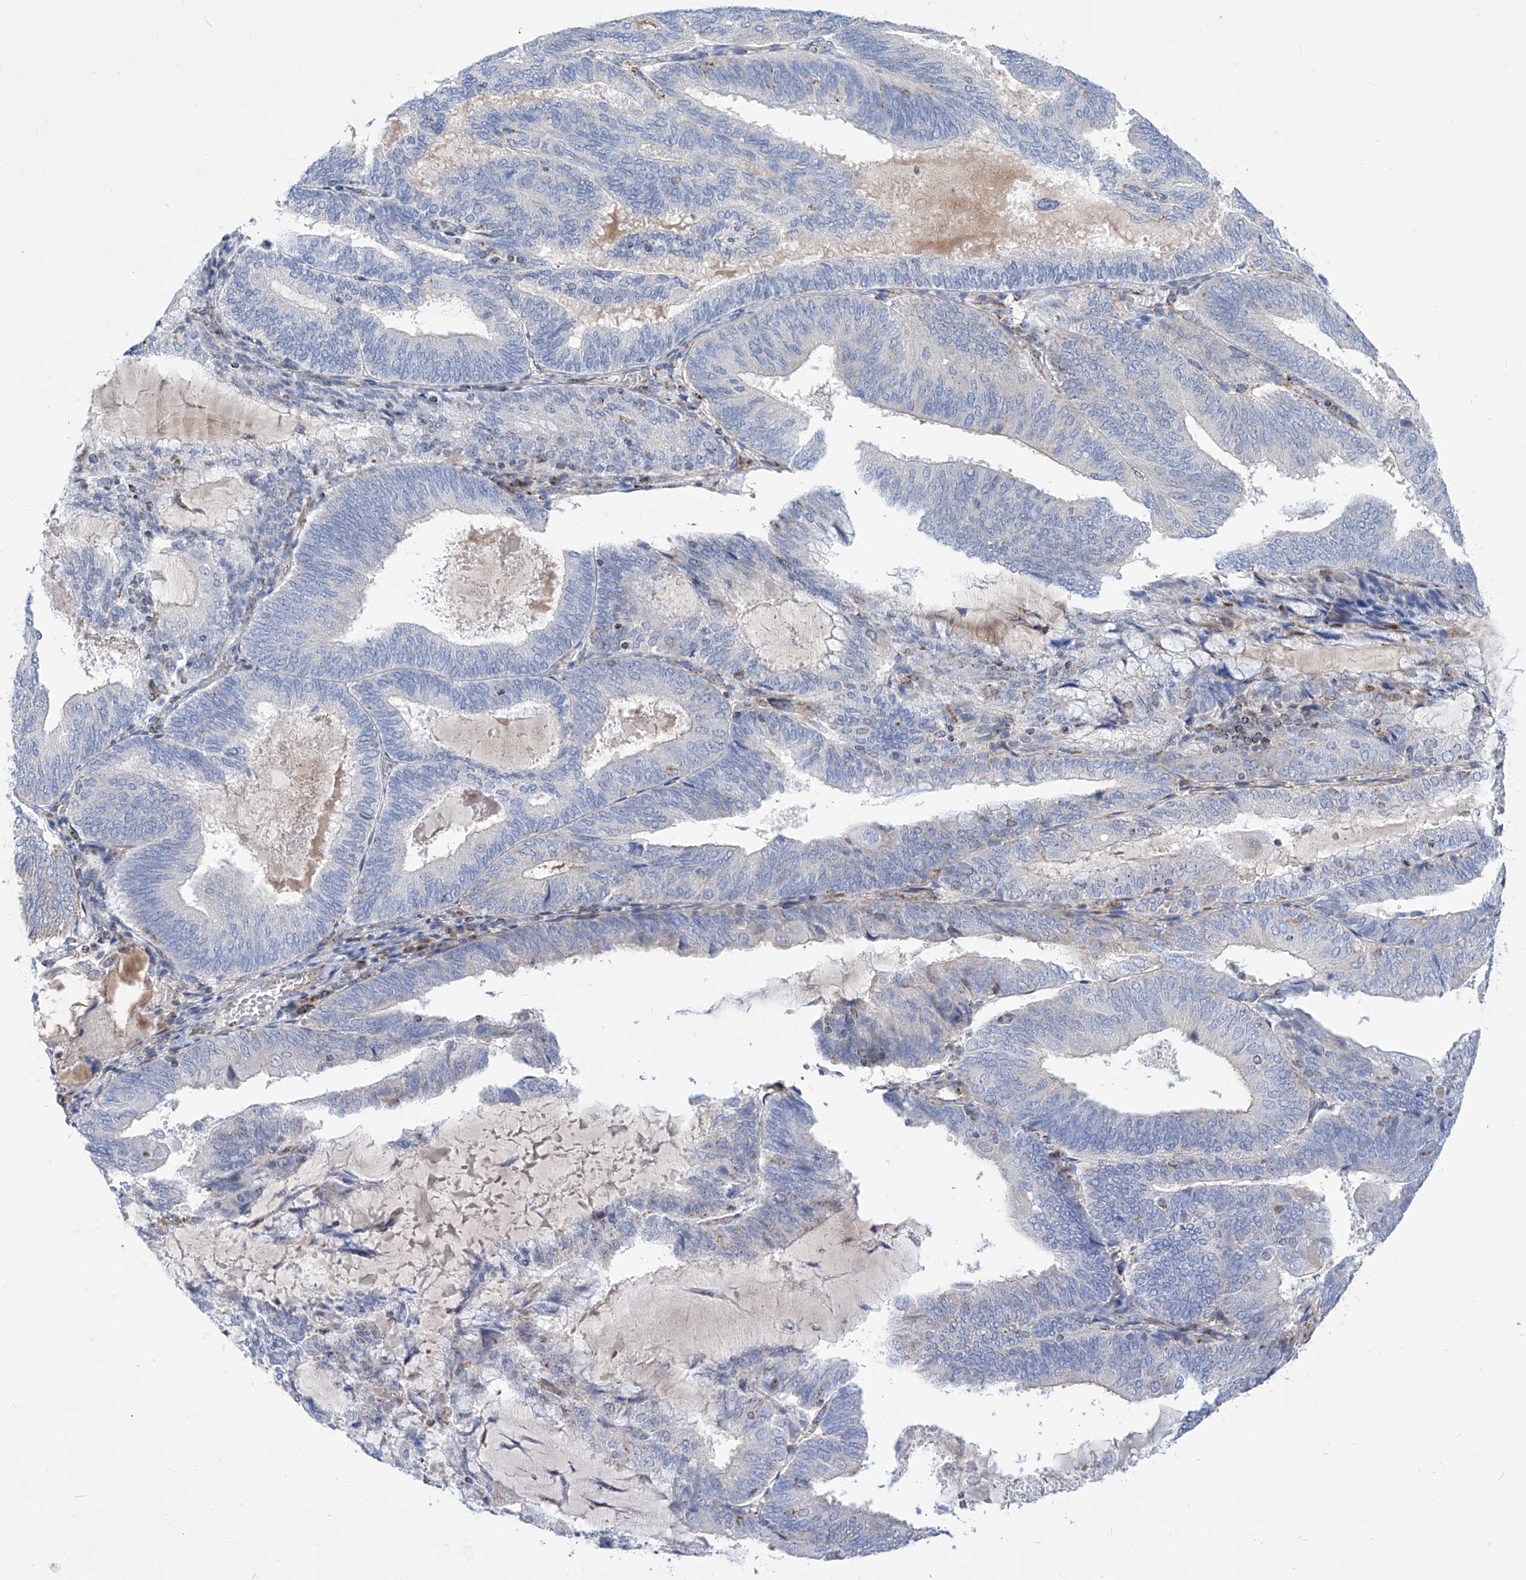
{"staining": {"intensity": "negative", "quantity": "none", "location": "none"}, "tissue": "endometrial cancer", "cell_type": "Tumor cells", "image_type": "cancer", "snomed": [{"axis": "morphology", "description": "Adenocarcinoma, NOS"}, {"axis": "topography", "description": "Endometrium"}], "caption": "Tumor cells show no significant protein positivity in endometrial adenocarcinoma.", "gene": "SRBD1", "patient": {"sex": "female", "age": 81}}